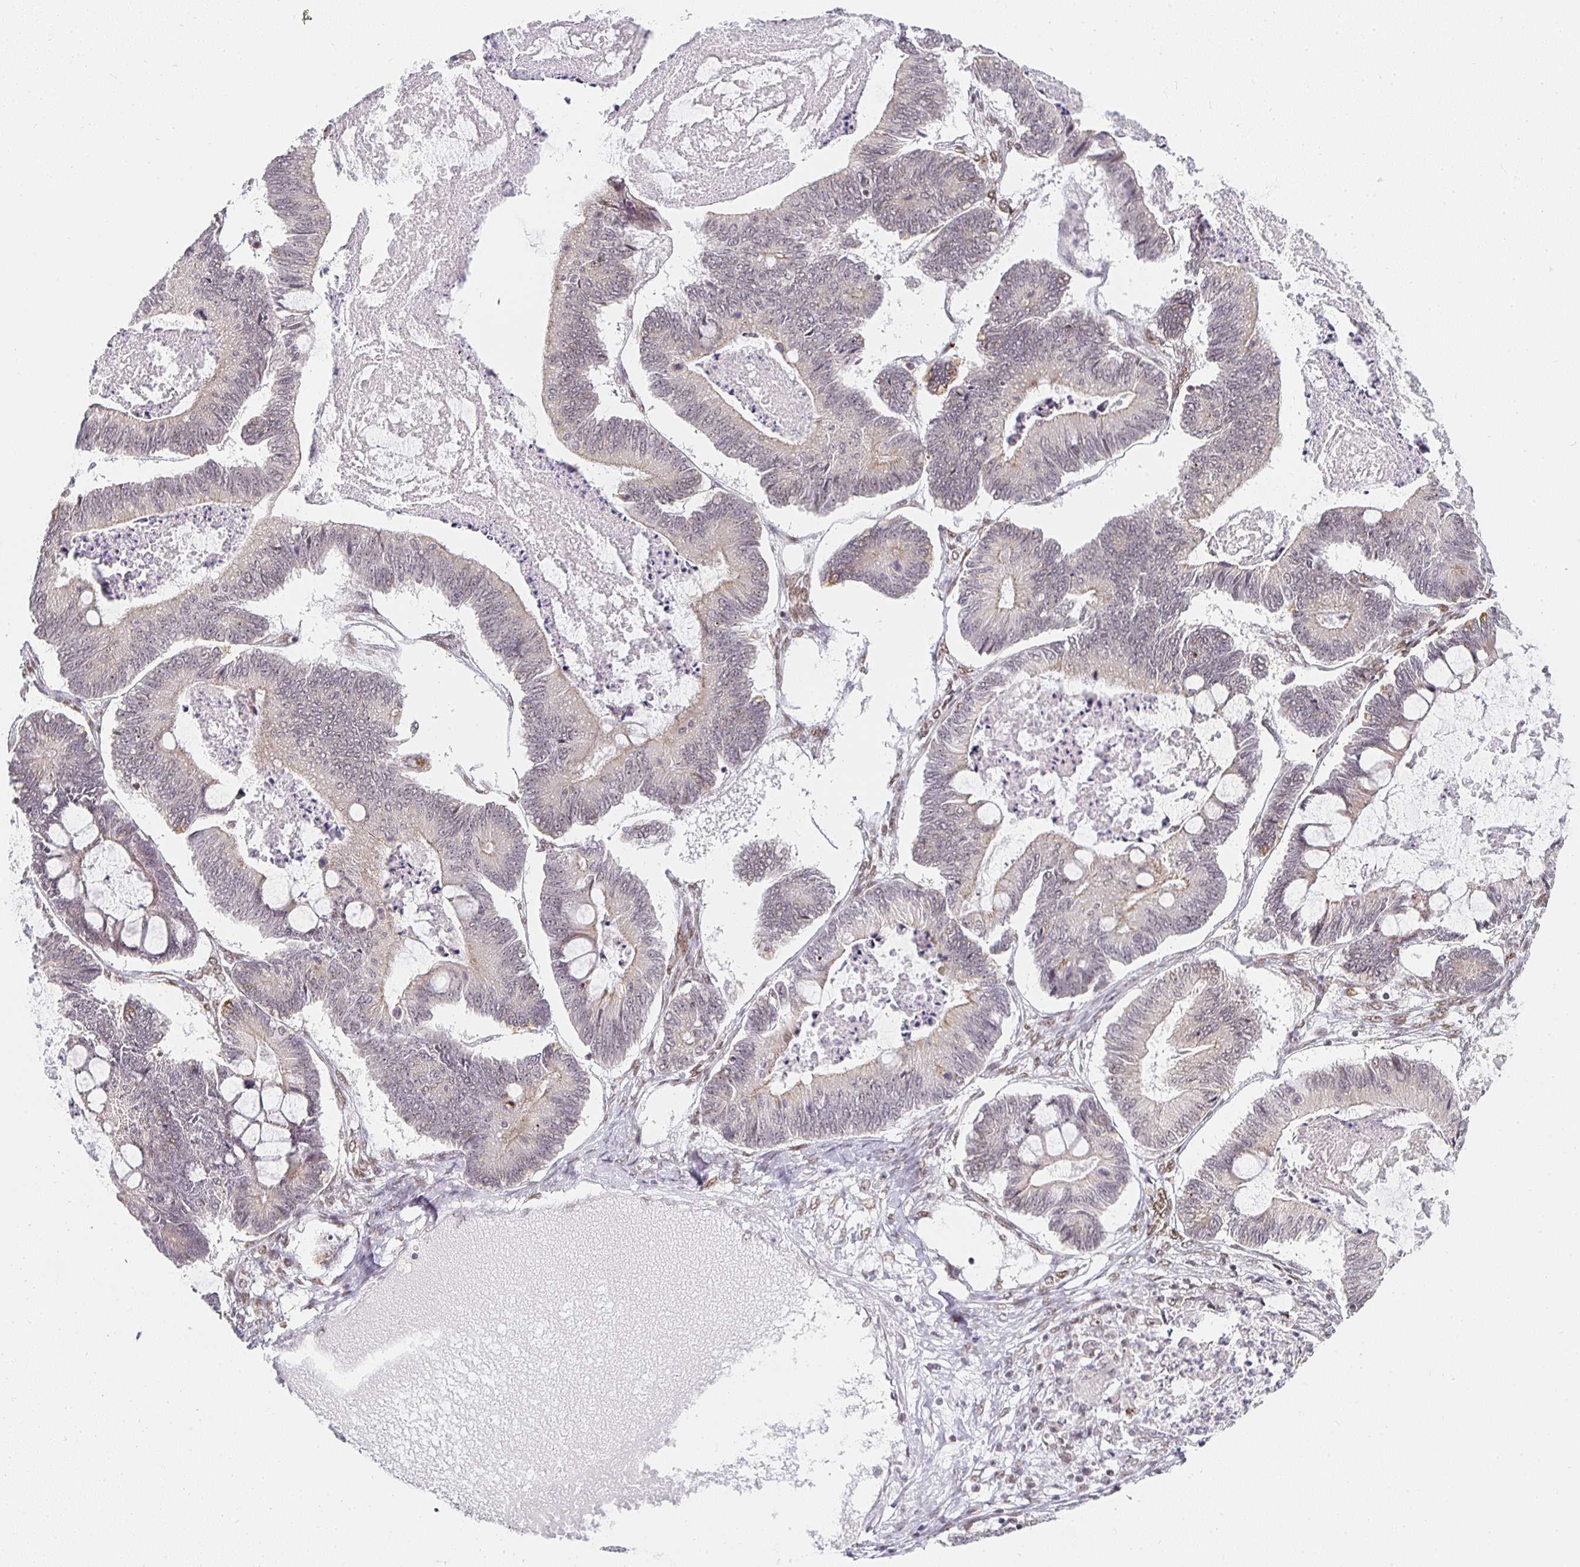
{"staining": {"intensity": "weak", "quantity": "<25%", "location": "cytoplasmic/membranous,nuclear"}, "tissue": "ovarian cancer", "cell_type": "Tumor cells", "image_type": "cancer", "snomed": [{"axis": "morphology", "description": "Cystadenocarcinoma, mucinous, NOS"}, {"axis": "topography", "description": "Ovary"}], "caption": "This is an immunohistochemistry histopathology image of human ovarian cancer (mucinous cystadenocarcinoma). There is no positivity in tumor cells.", "gene": "SMARCA2", "patient": {"sex": "female", "age": 61}}